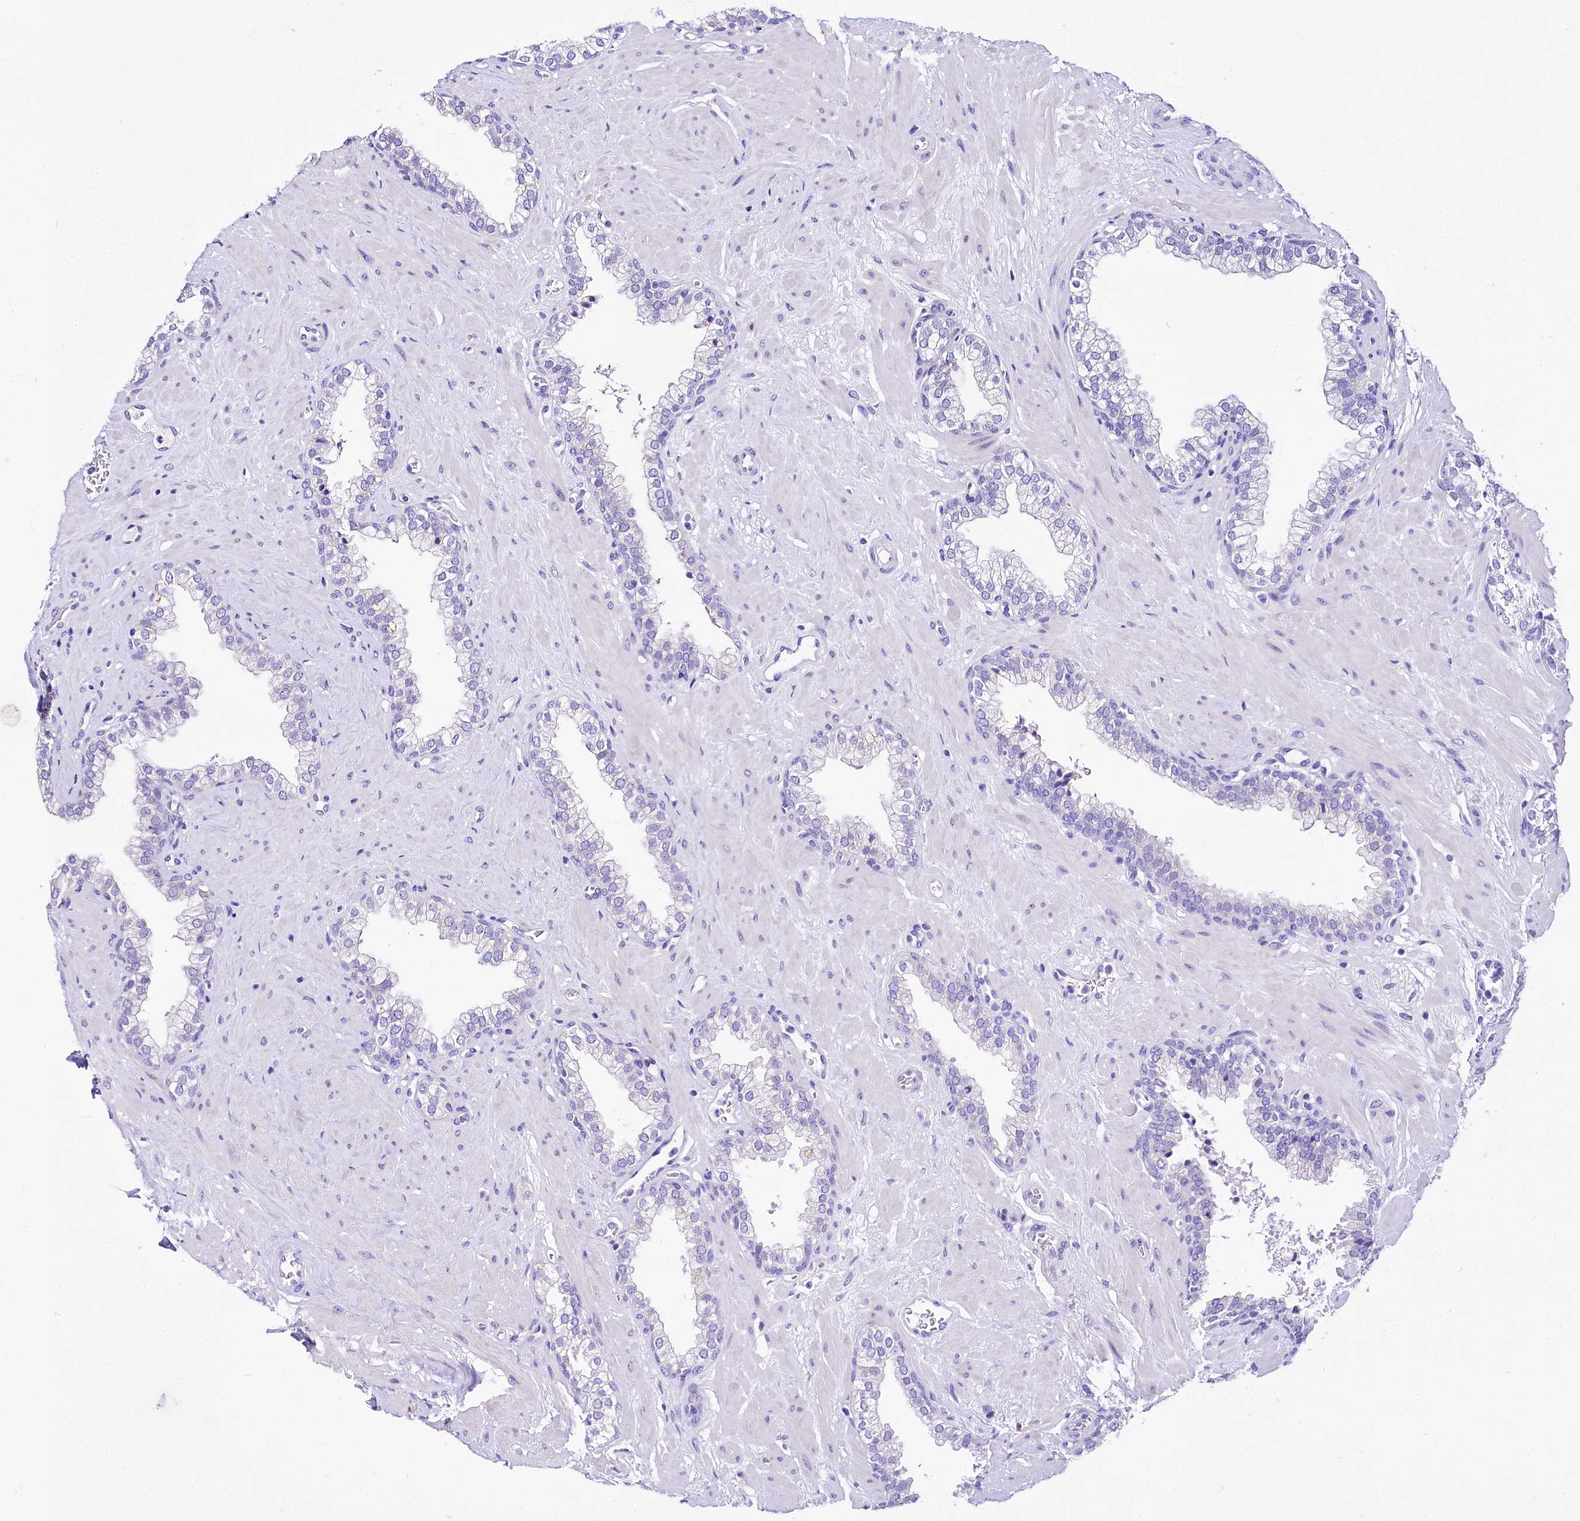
{"staining": {"intensity": "negative", "quantity": "none", "location": "none"}, "tissue": "prostate", "cell_type": "Glandular cells", "image_type": "normal", "snomed": [{"axis": "morphology", "description": "Normal tissue, NOS"}, {"axis": "morphology", "description": "Urothelial carcinoma, Low grade"}, {"axis": "topography", "description": "Urinary bladder"}, {"axis": "topography", "description": "Prostate"}], "caption": "Immunohistochemistry (IHC) histopathology image of unremarkable prostate: prostate stained with DAB displays no significant protein positivity in glandular cells. Brightfield microscopy of immunohistochemistry stained with DAB (3,3'-diaminobenzidine) (brown) and hematoxylin (blue), captured at high magnification.", "gene": "A2ML1", "patient": {"sex": "male", "age": 60}}